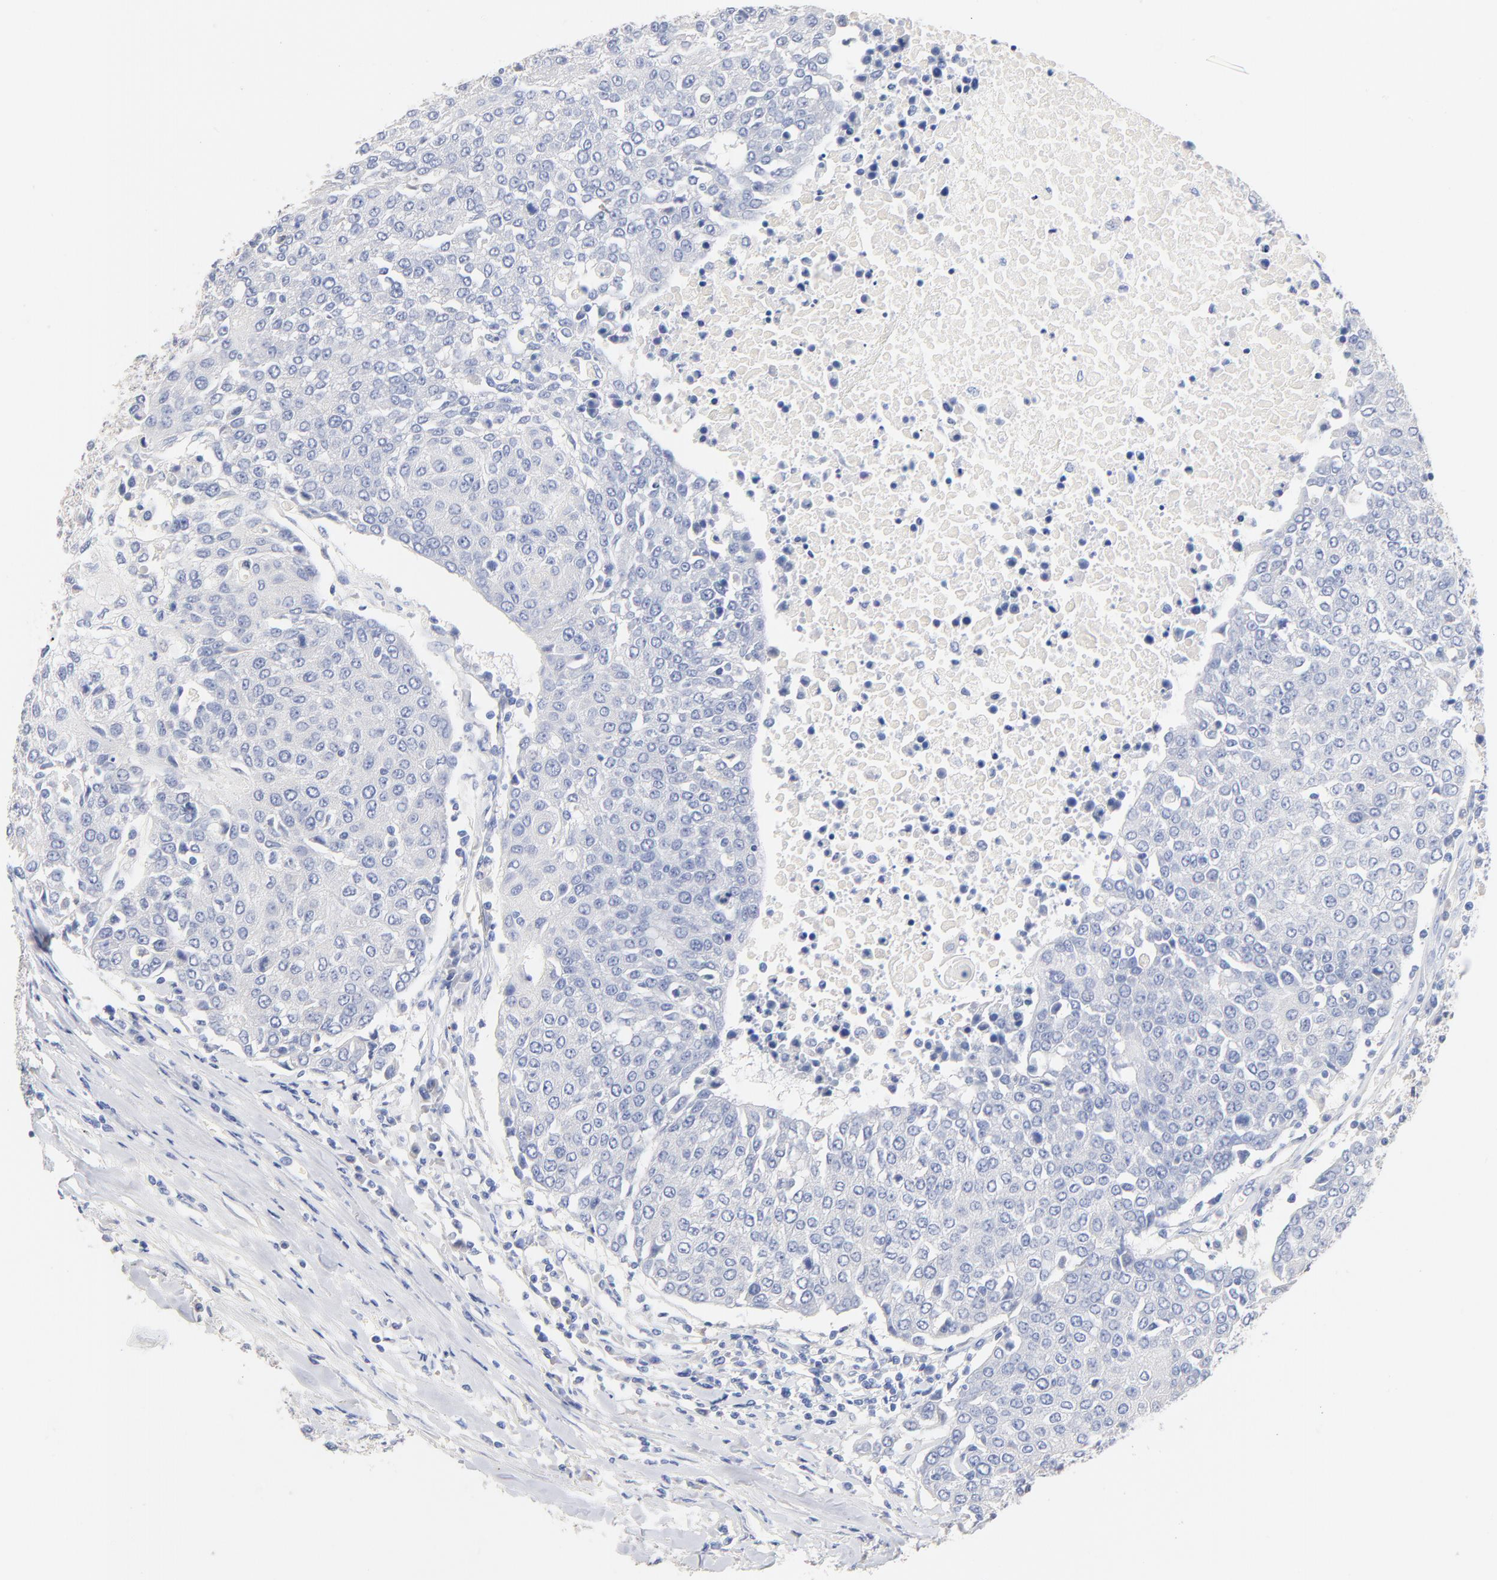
{"staining": {"intensity": "negative", "quantity": "none", "location": "none"}, "tissue": "urothelial cancer", "cell_type": "Tumor cells", "image_type": "cancer", "snomed": [{"axis": "morphology", "description": "Urothelial carcinoma, High grade"}, {"axis": "topography", "description": "Urinary bladder"}], "caption": "Immunohistochemical staining of high-grade urothelial carcinoma demonstrates no significant expression in tumor cells.", "gene": "CPS1", "patient": {"sex": "female", "age": 85}}